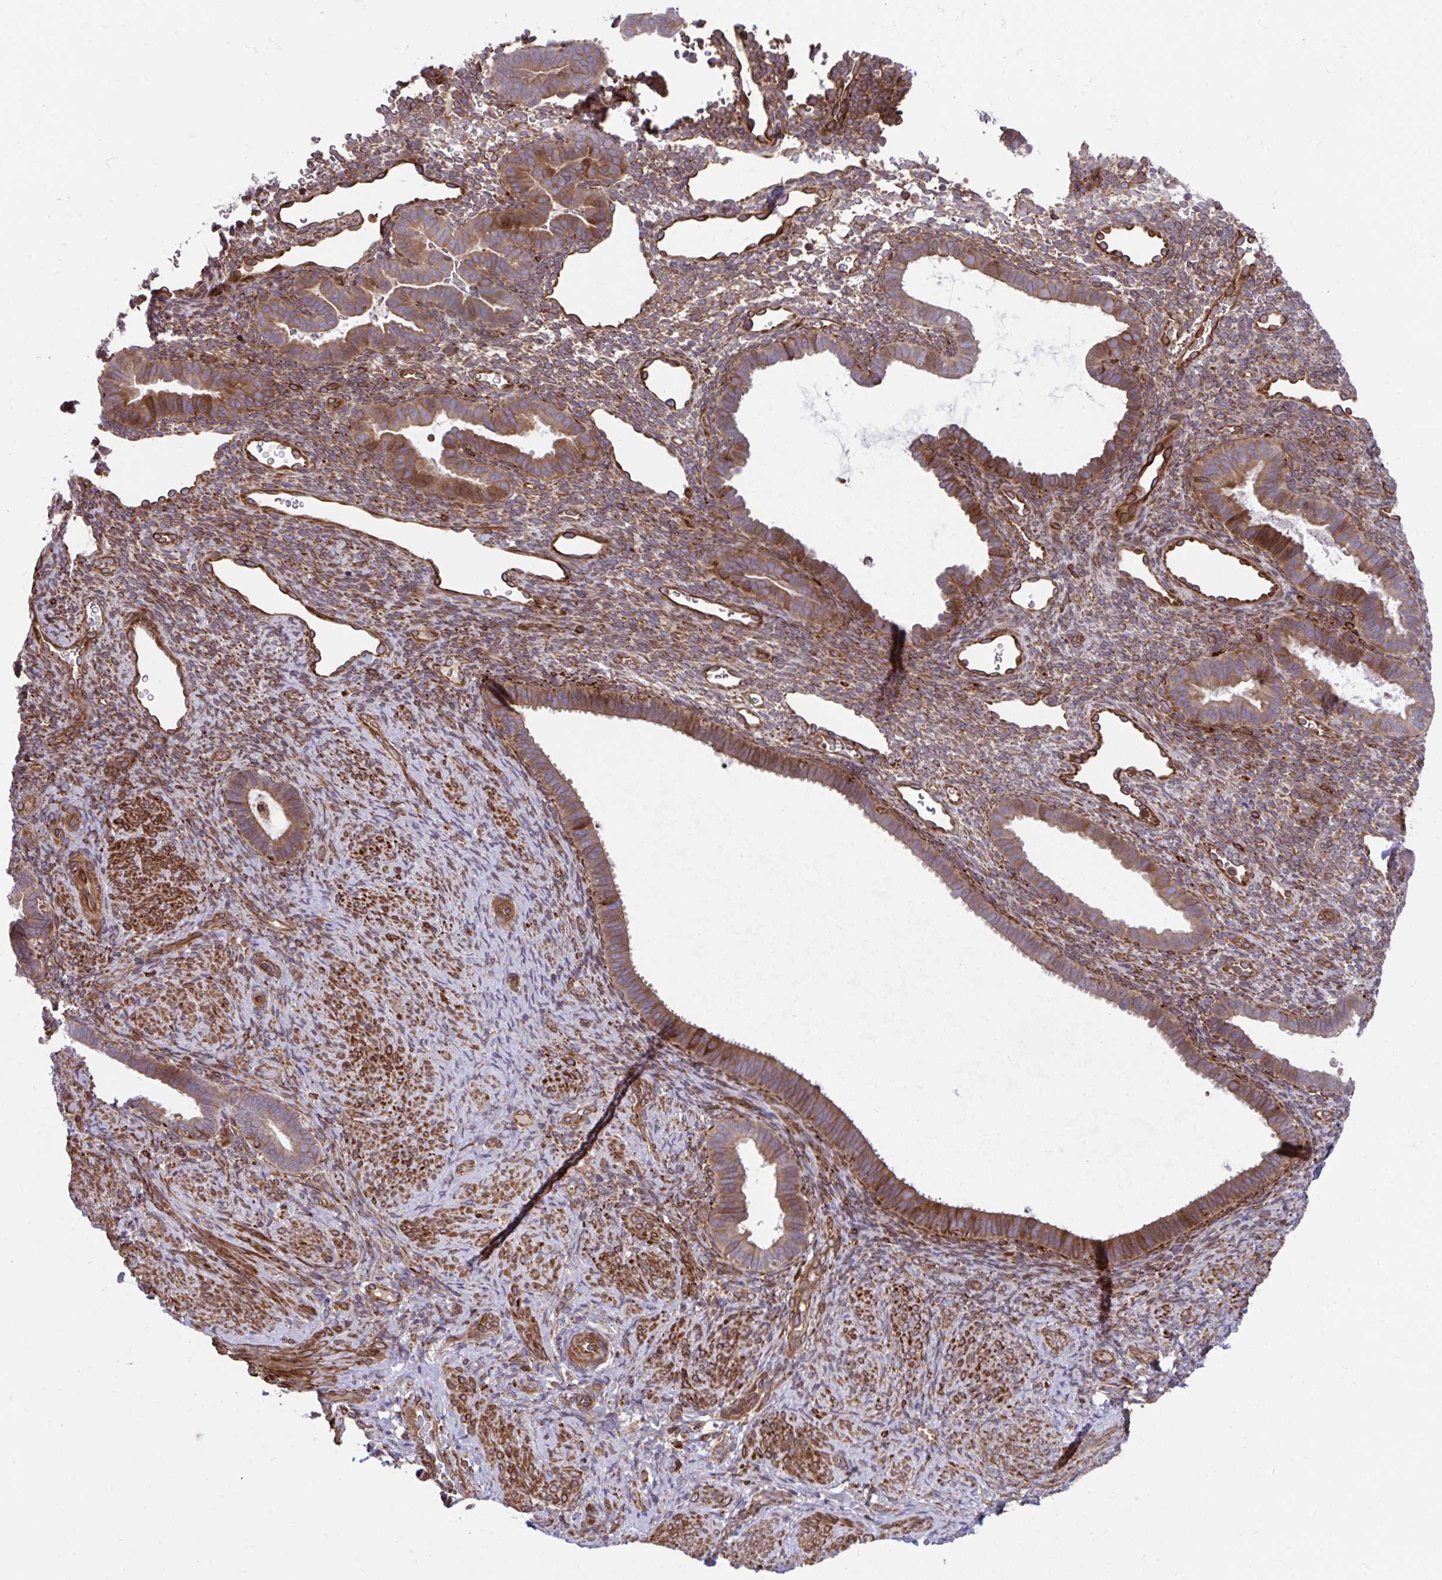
{"staining": {"intensity": "moderate", "quantity": ">75%", "location": "cytoplasmic/membranous"}, "tissue": "endometrium", "cell_type": "Cells in endometrial stroma", "image_type": "normal", "snomed": [{"axis": "morphology", "description": "Normal tissue, NOS"}, {"axis": "topography", "description": "Endometrium"}], "caption": "This micrograph demonstrates immunohistochemistry staining of benign human endometrium, with medium moderate cytoplasmic/membranous staining in about >75% of cells in endometrial stroma.", "gene": "STIM2", "patient": {"sex": "female", "age": 34}}